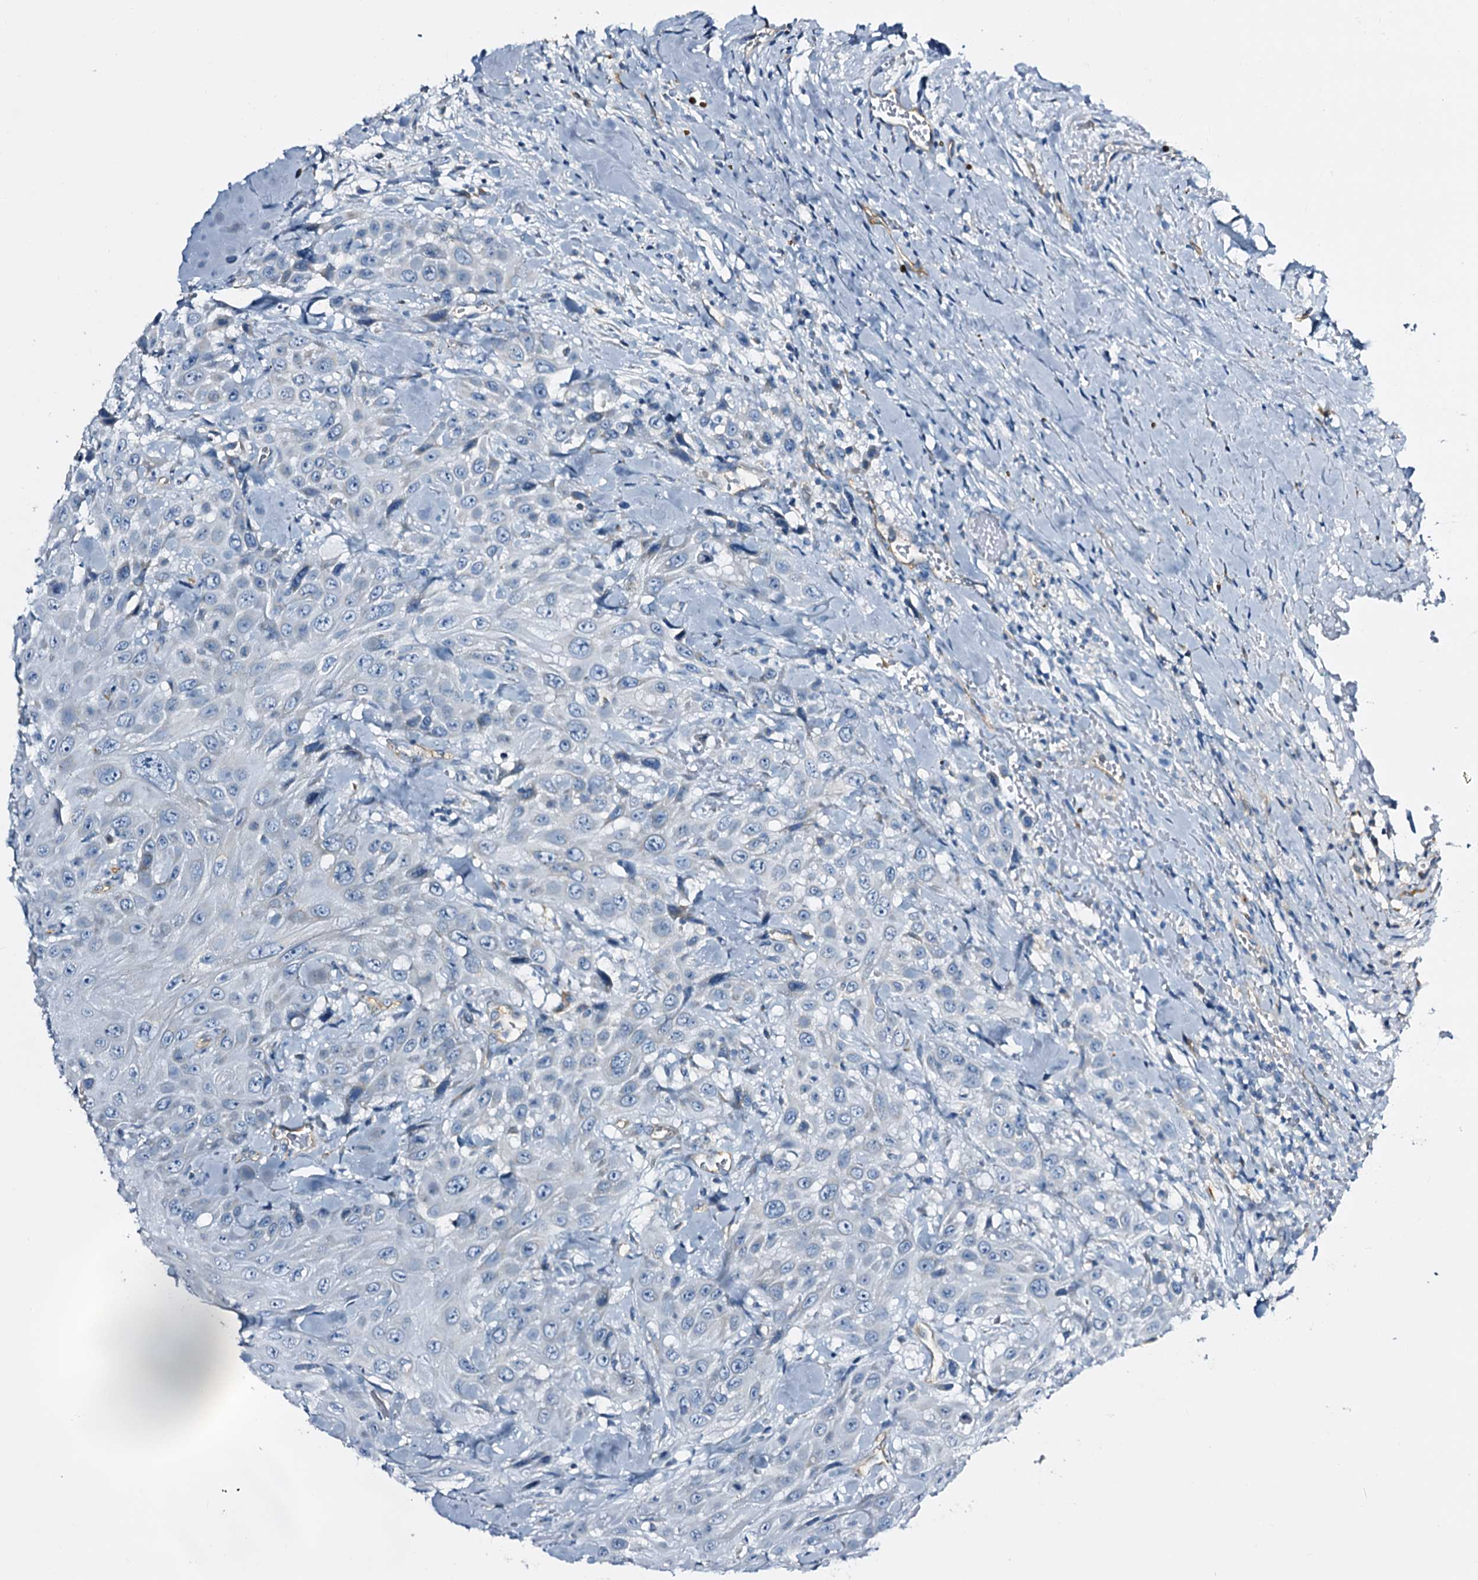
{"staining": {"intensity": "negative", "quantity": "none", "location": "none"}, "tissue": "head and neck cancer", "cell_type": "Tumor cells", "image_type": "cancer", "snomed": [{"axis": "morphology", "description": "Squamous cell carcinoma, NOS"}, {"axis": "topography", "description": "Head-Neck"}], "caption": "IHC of human squamous cell carcinoma (head and neck) reveals no expression in tumor cells.", "gene": "SLC1A3", "patient": {"sex": "male", "age": 81}}